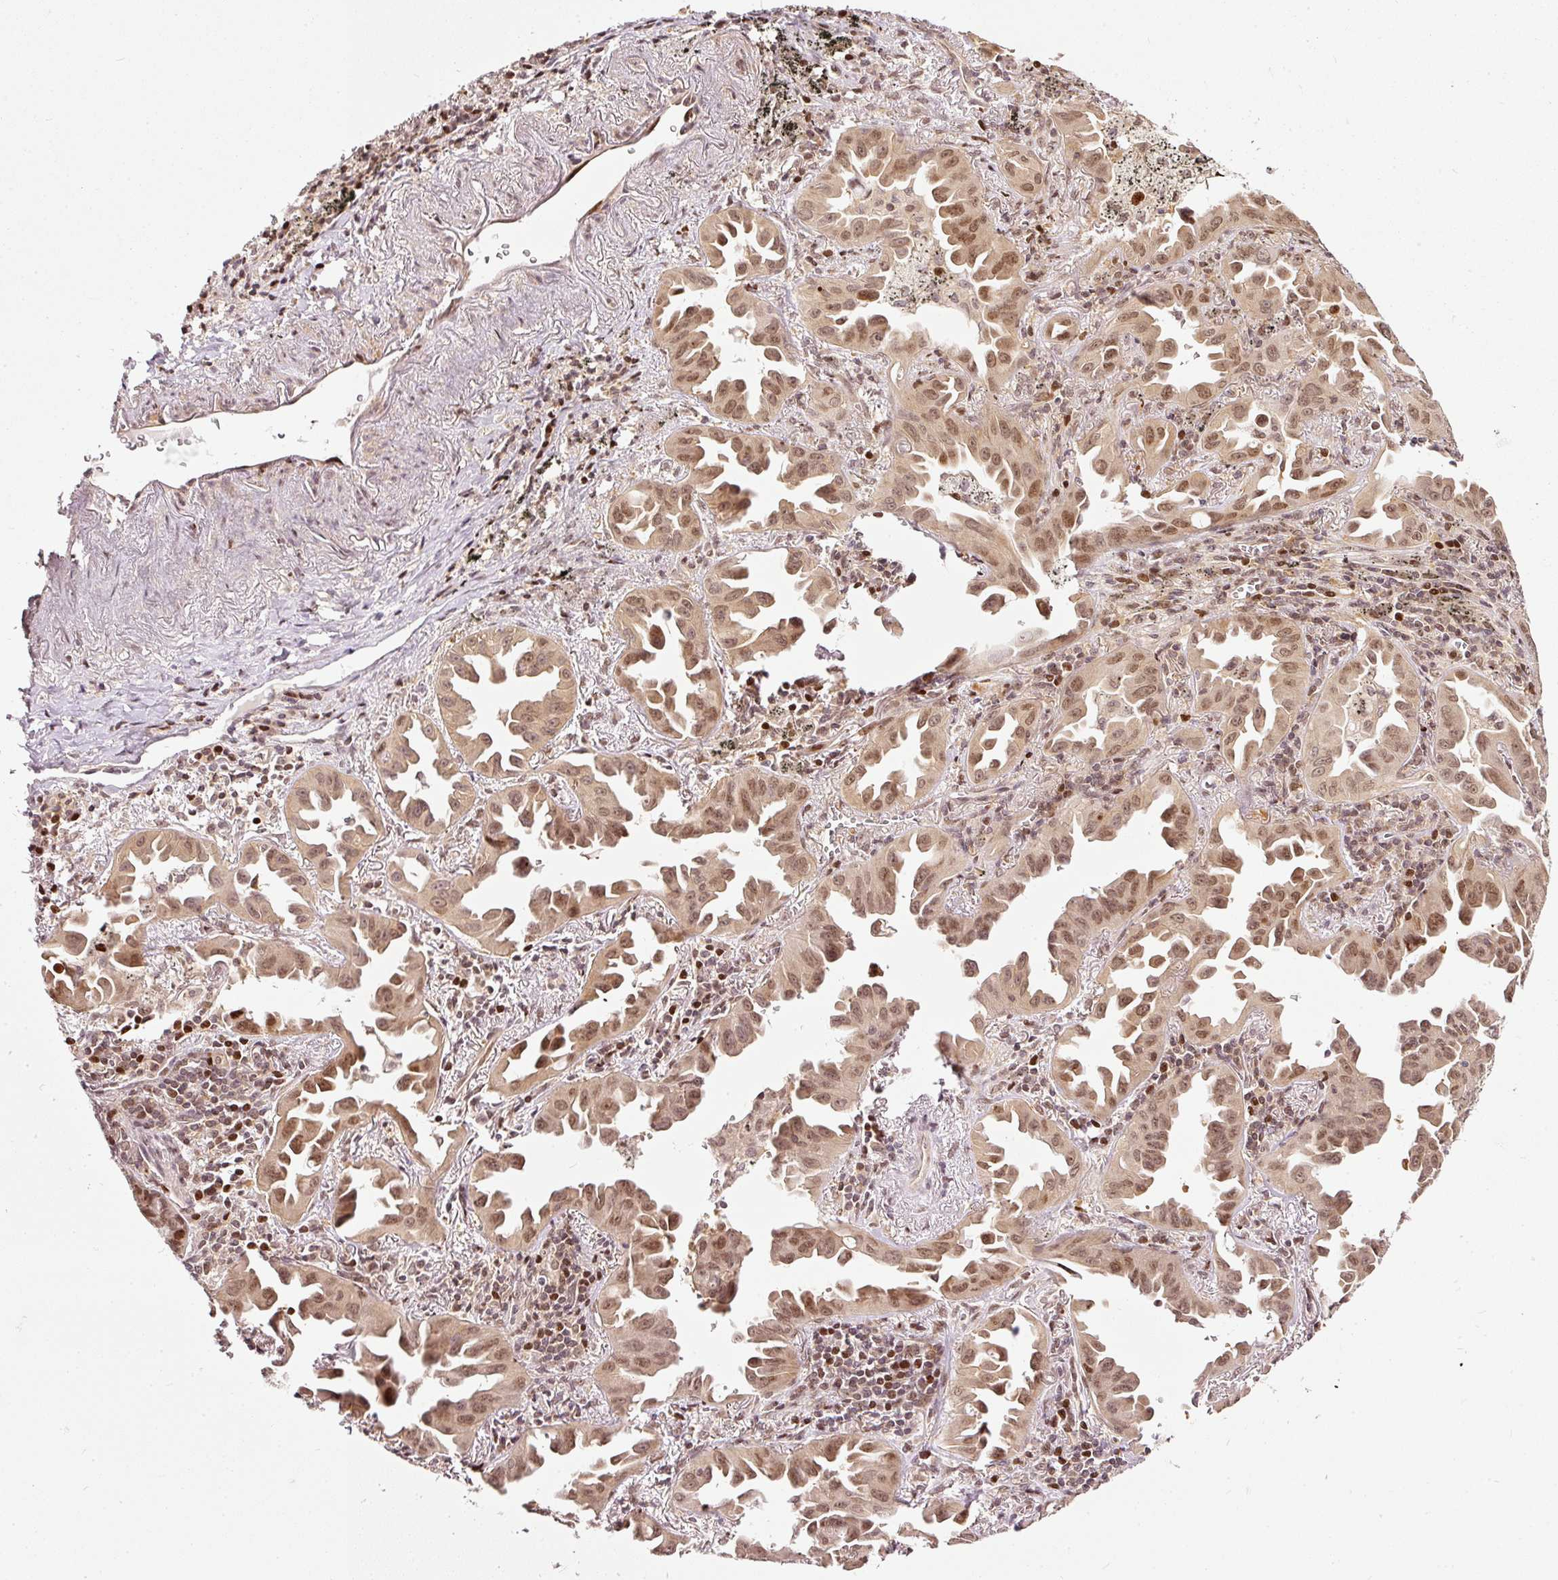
{"staining": {"intensity": "moderate", "quantity": ">75%", "location": "cytoplasmic/membranous,nuclear"}, "tissue": "lung cancer", "cell_type": "Tumor cells", "image_type": "cancer", "snomed": [{"axis": "morphology", "description": "Adenocarcinoma, NOS"}, {"axis": "topography", "description": "Lung"}], "caption": "A medium amount of moderate cytoplasmic/membranous and nuclear expression is present in approximately >75% of tumor cells in lung cancer (adenocarcinoma) tissue.", "gene": "ZNF778", "patient": {"sex": "male", "age": 68}}